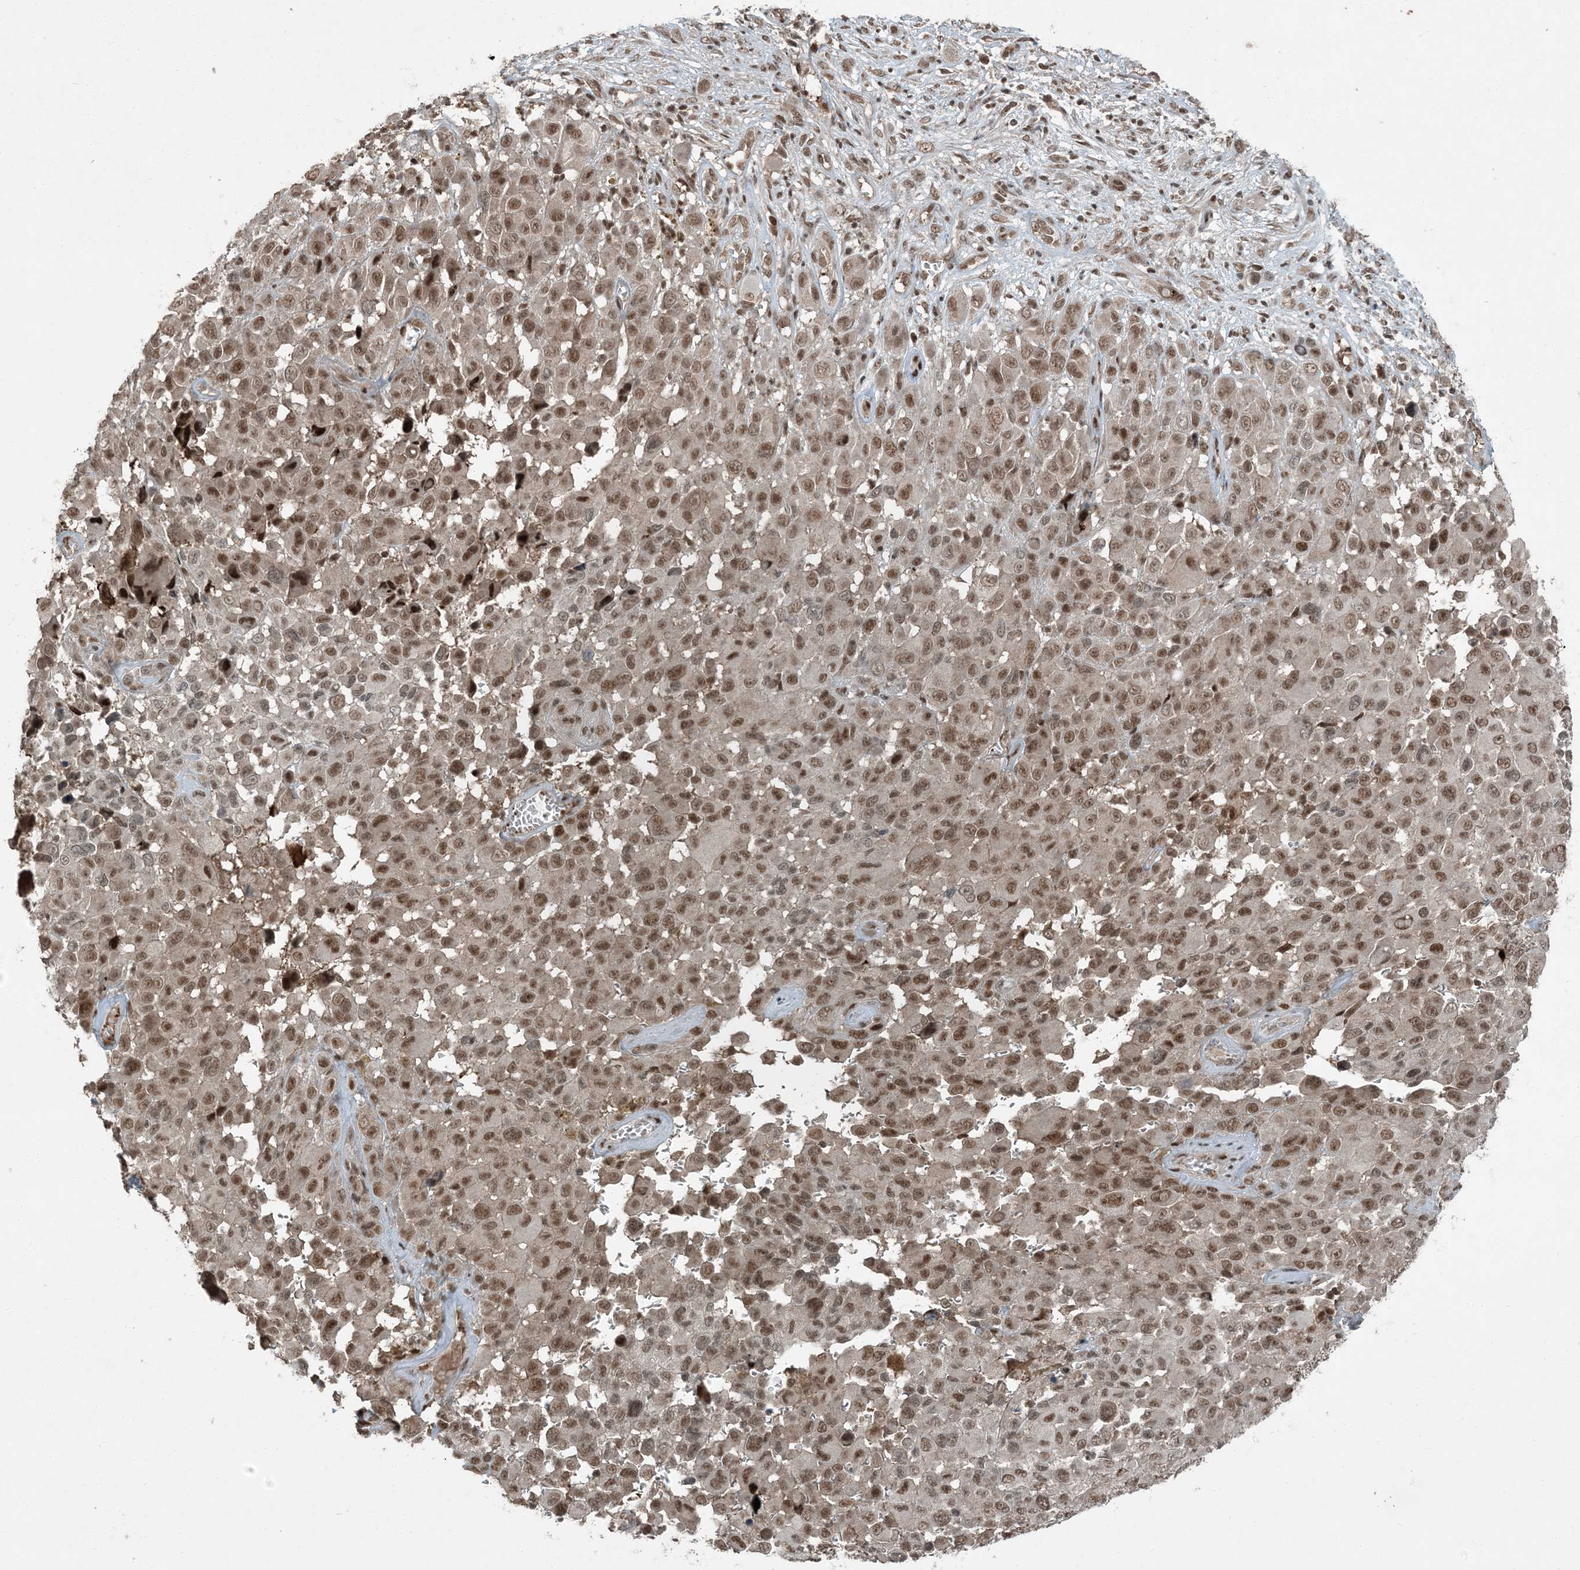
{"staining": {"intensity": "moderate", "quantity": ">75%", "location": "nuclear"}, "tissue": "melanoma", "cell_type": "Tumor cells", "image_type": "cancer", "snomed": [{"axis": "morphology", "description": "Malignant melanoma, NOS"}, {"axis": "topography", "description": "Skin of trunk"}], "caption": "Protein expression analysis of human malignant melanoma reveals moderate nuclear expression in approximately >75% of tumor cells. (DAB (3,3'-diaminobenzidine) IHC, brown staining for protein, blue staining for nuclei).", "gene": "TRAPPC12", "patient": {"sex": "male", "age": 71}}